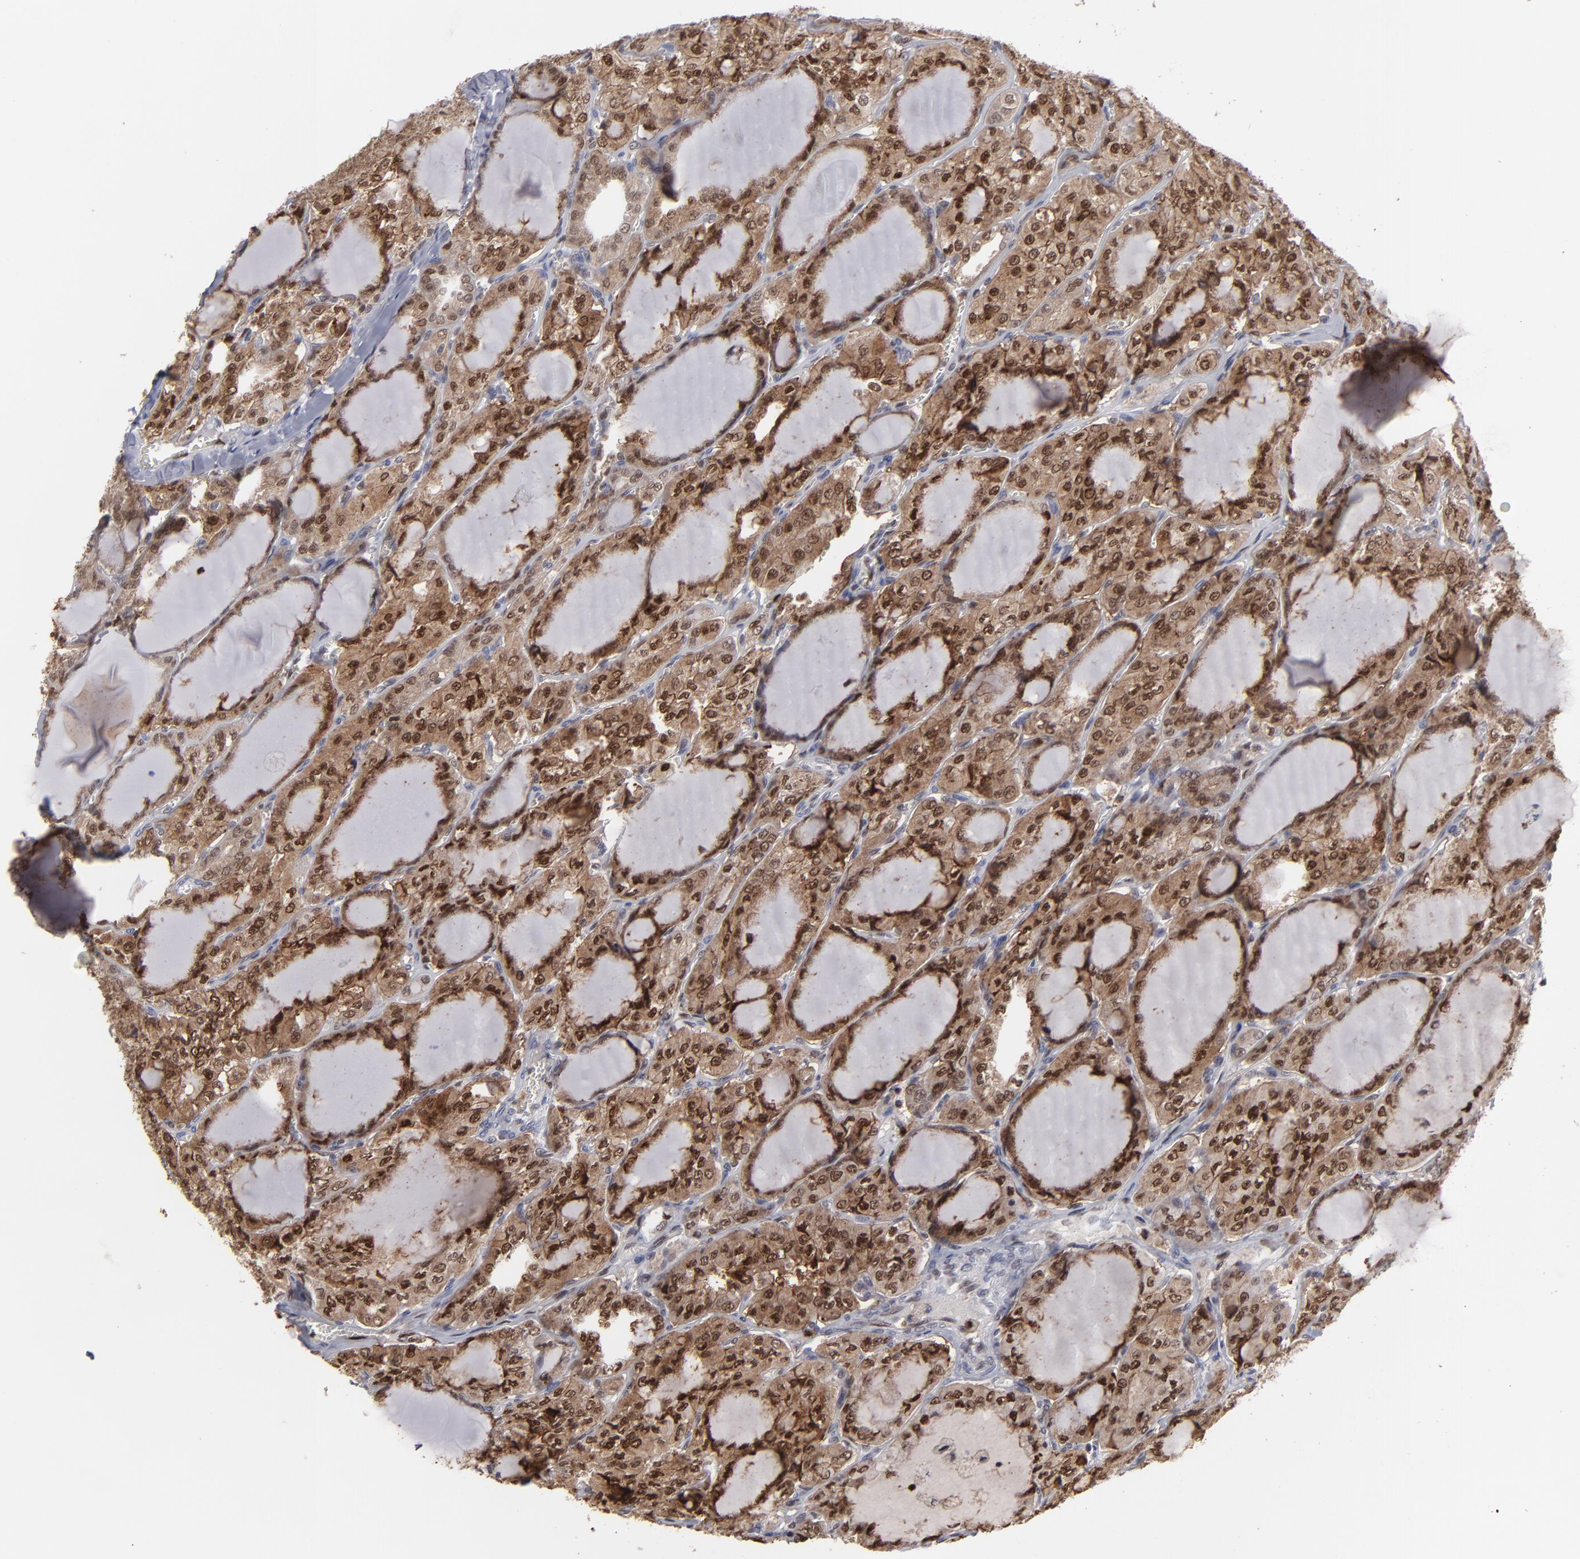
{"staining": {"intensity": "moderate", "quantity": ">75%", "location": "cytoplasmic/membranous,nuclear"}, "tissue": "thyroid cancer", "cell_type": "Tumor cells", "image_type": "cancer", "snomed": [{"axis": "morphology", "description": "Papillary adenocarcinoma, NOS"}, {"axis": "topography", "description": "Thyroid gland"}], "caption": "Immunohistochemical staining of thyroid papillary adenocarcinoma displays medium levels of moderate cytoplasmic/membranous and nuclear protein positivity in approximately >75% of tumor cells. Nuclei are stained in blue.", "gene": "GSR", "patient": {"sex": "male", "age": 20}}